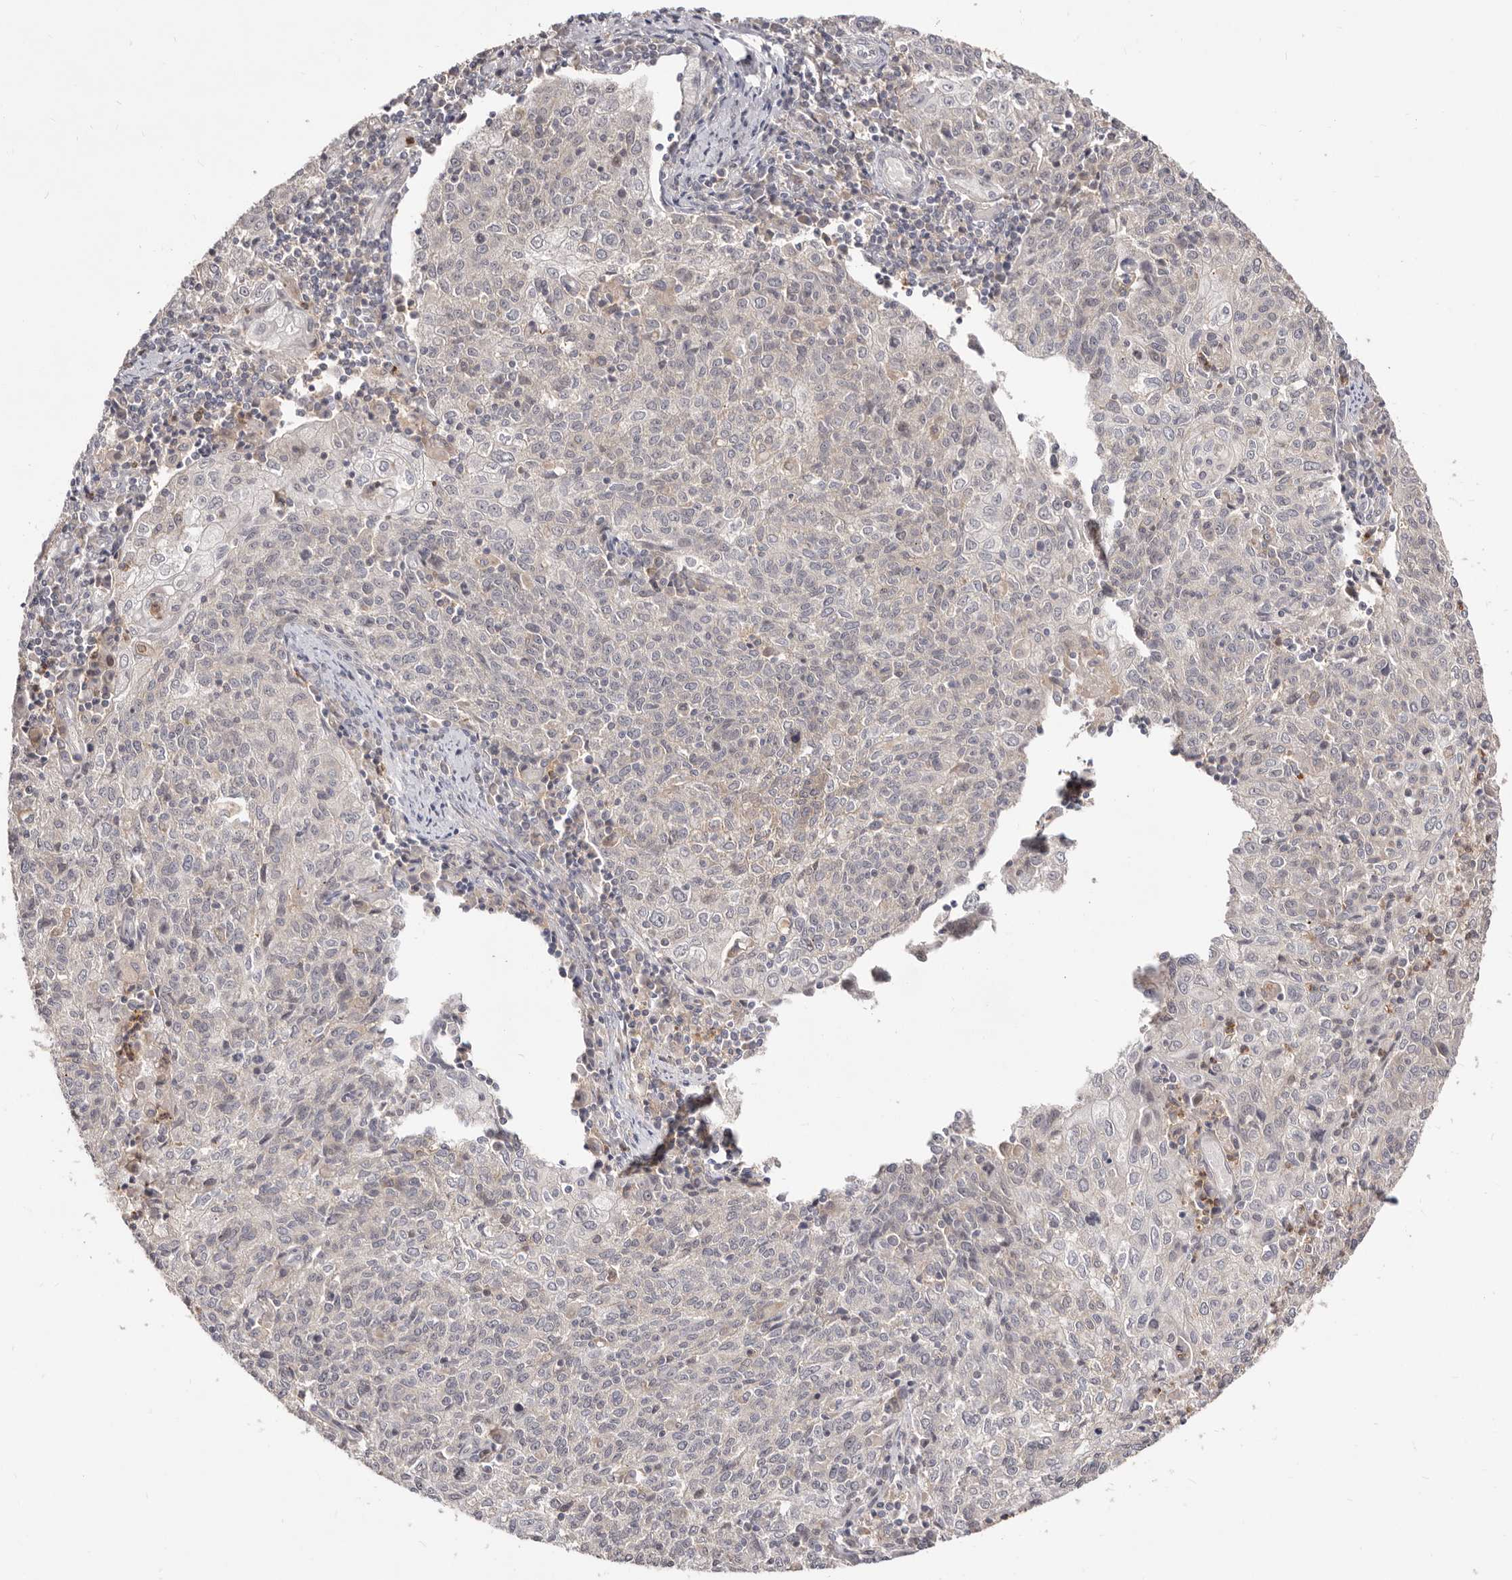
{"staining": {"intensity": "negative", "quantity": "none", "location": "none"}, "tissue": "cervical cancer", "cell_type": "Tumor cells", "image_type": "cancer", "snomed": [{"axis": "morphology", "description": "Squamous cell carcinoma, NOS"}, {"axis": "topography", "description": "Cervix"}], "caption": "This is a histopathology image of immunohistochemistry (IHC) staining of cervical cancer (squamous cell carcinoma), which shows no staining in tumor cells.", "gene": "TC2N", "patient": {"sex": "female", "age": 48}}